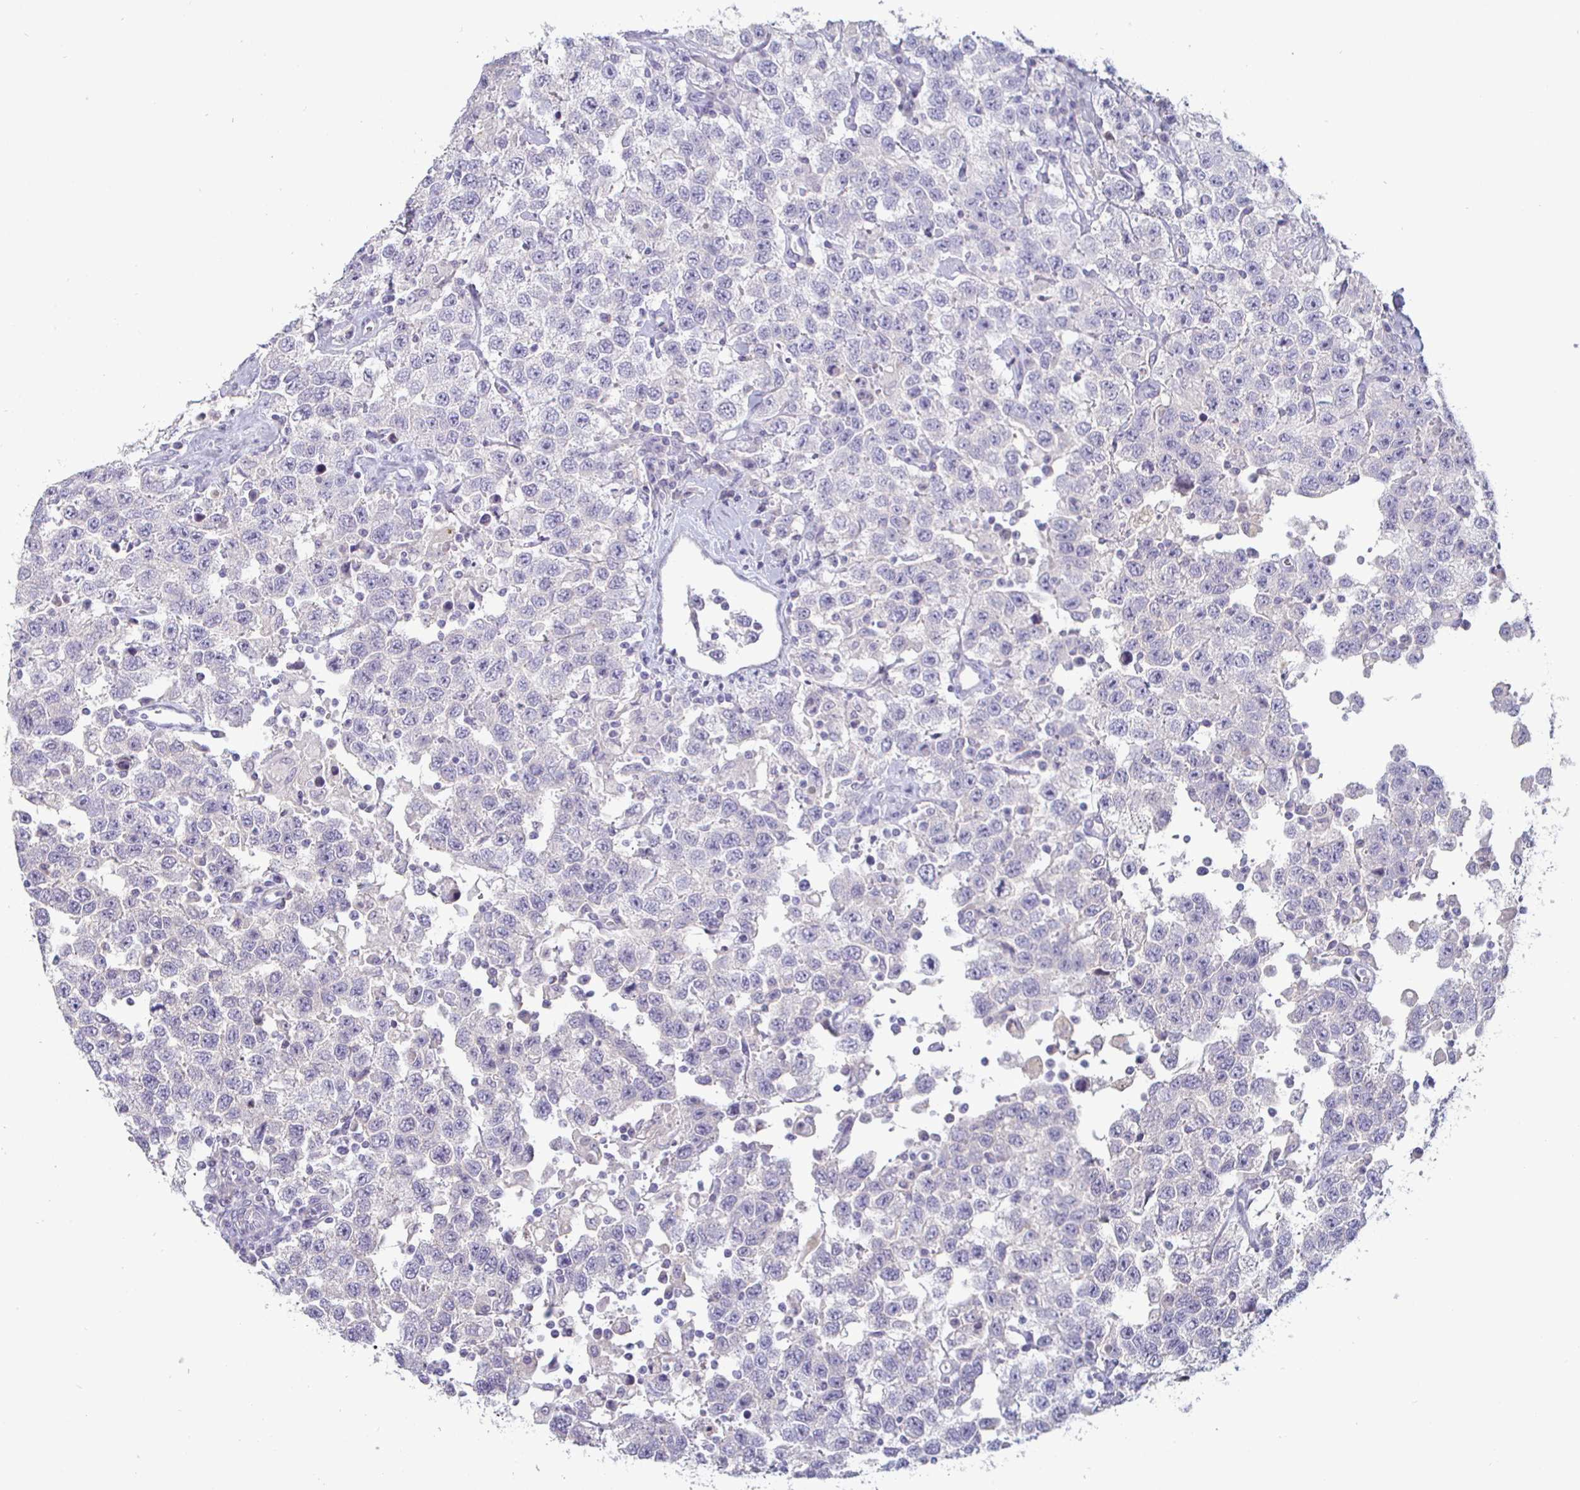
{"staining": {"intensity": "negative", "quantity": "none", "location": "none"}, "tissue": "testis cancer", "cell_type": "Tumor cells", "image_type": "cancer", "snomed": [{"axis": "morphology", "description": "Seminoma, NOS"}, {"axis": "topography", "description": "Testis"}], "caption": "Micrograph shows no protein expression in tumor cells of testis cancer tissue.", "gene": "ENPP1", "patient": {"sex": "male", "age": 41}}